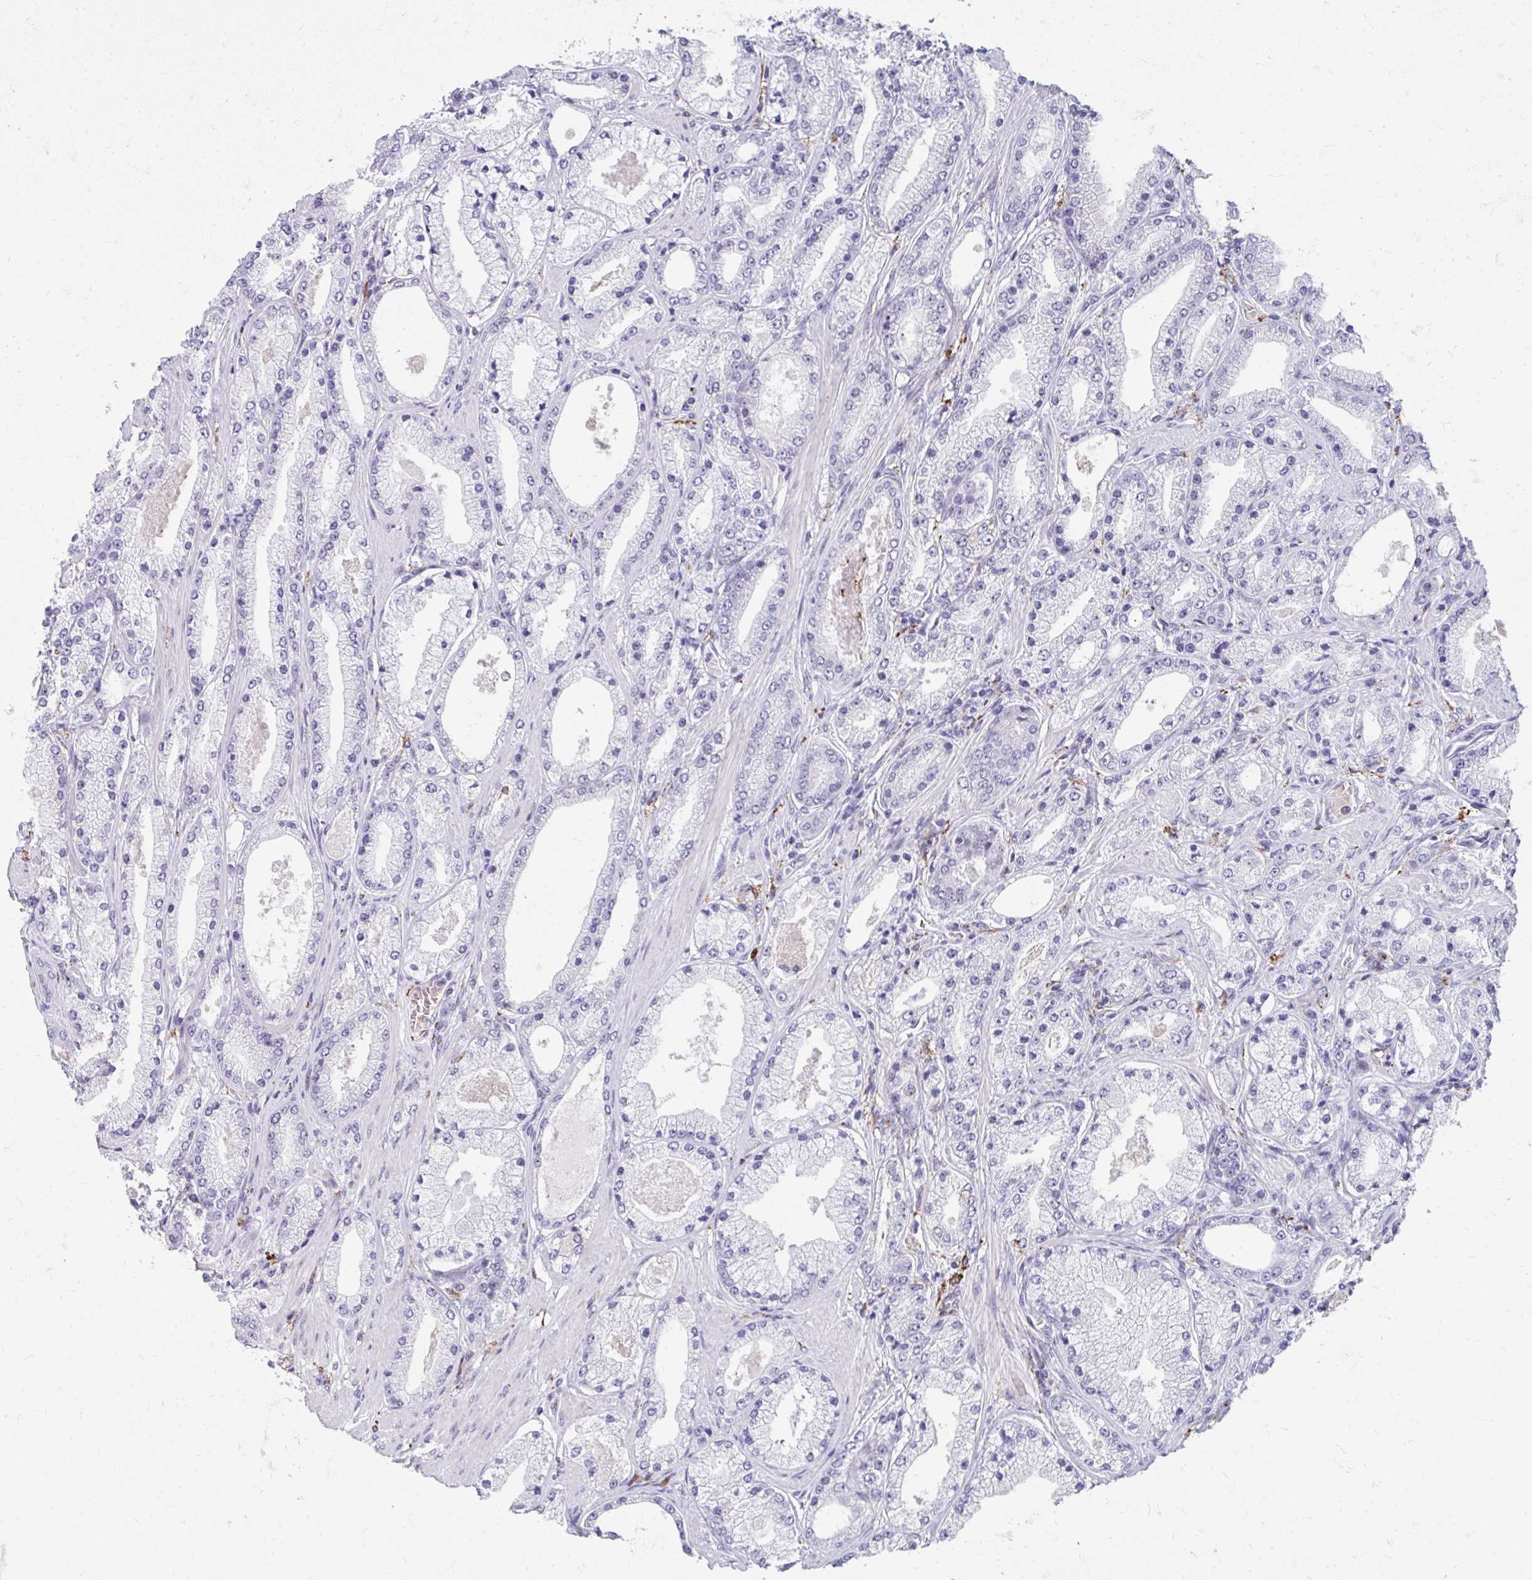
{"staining": {"intensity": "negative", "quantity": "none", "location": "none"}, "tissue": "prostate cancer", "cell_type": "Tumor cells", "image_type": "cancer", "snomed": [{"axis": "morphology", "description": "Adenocarcinoma, High grade"}, {"axis": "topography", "description": "Prostate"}], "caption": "Histopathology image shows no significant protein staining in tumor cells of prostate cancer.", "gene": "CD163", "patient": {"sex": "male", "age": 63}}